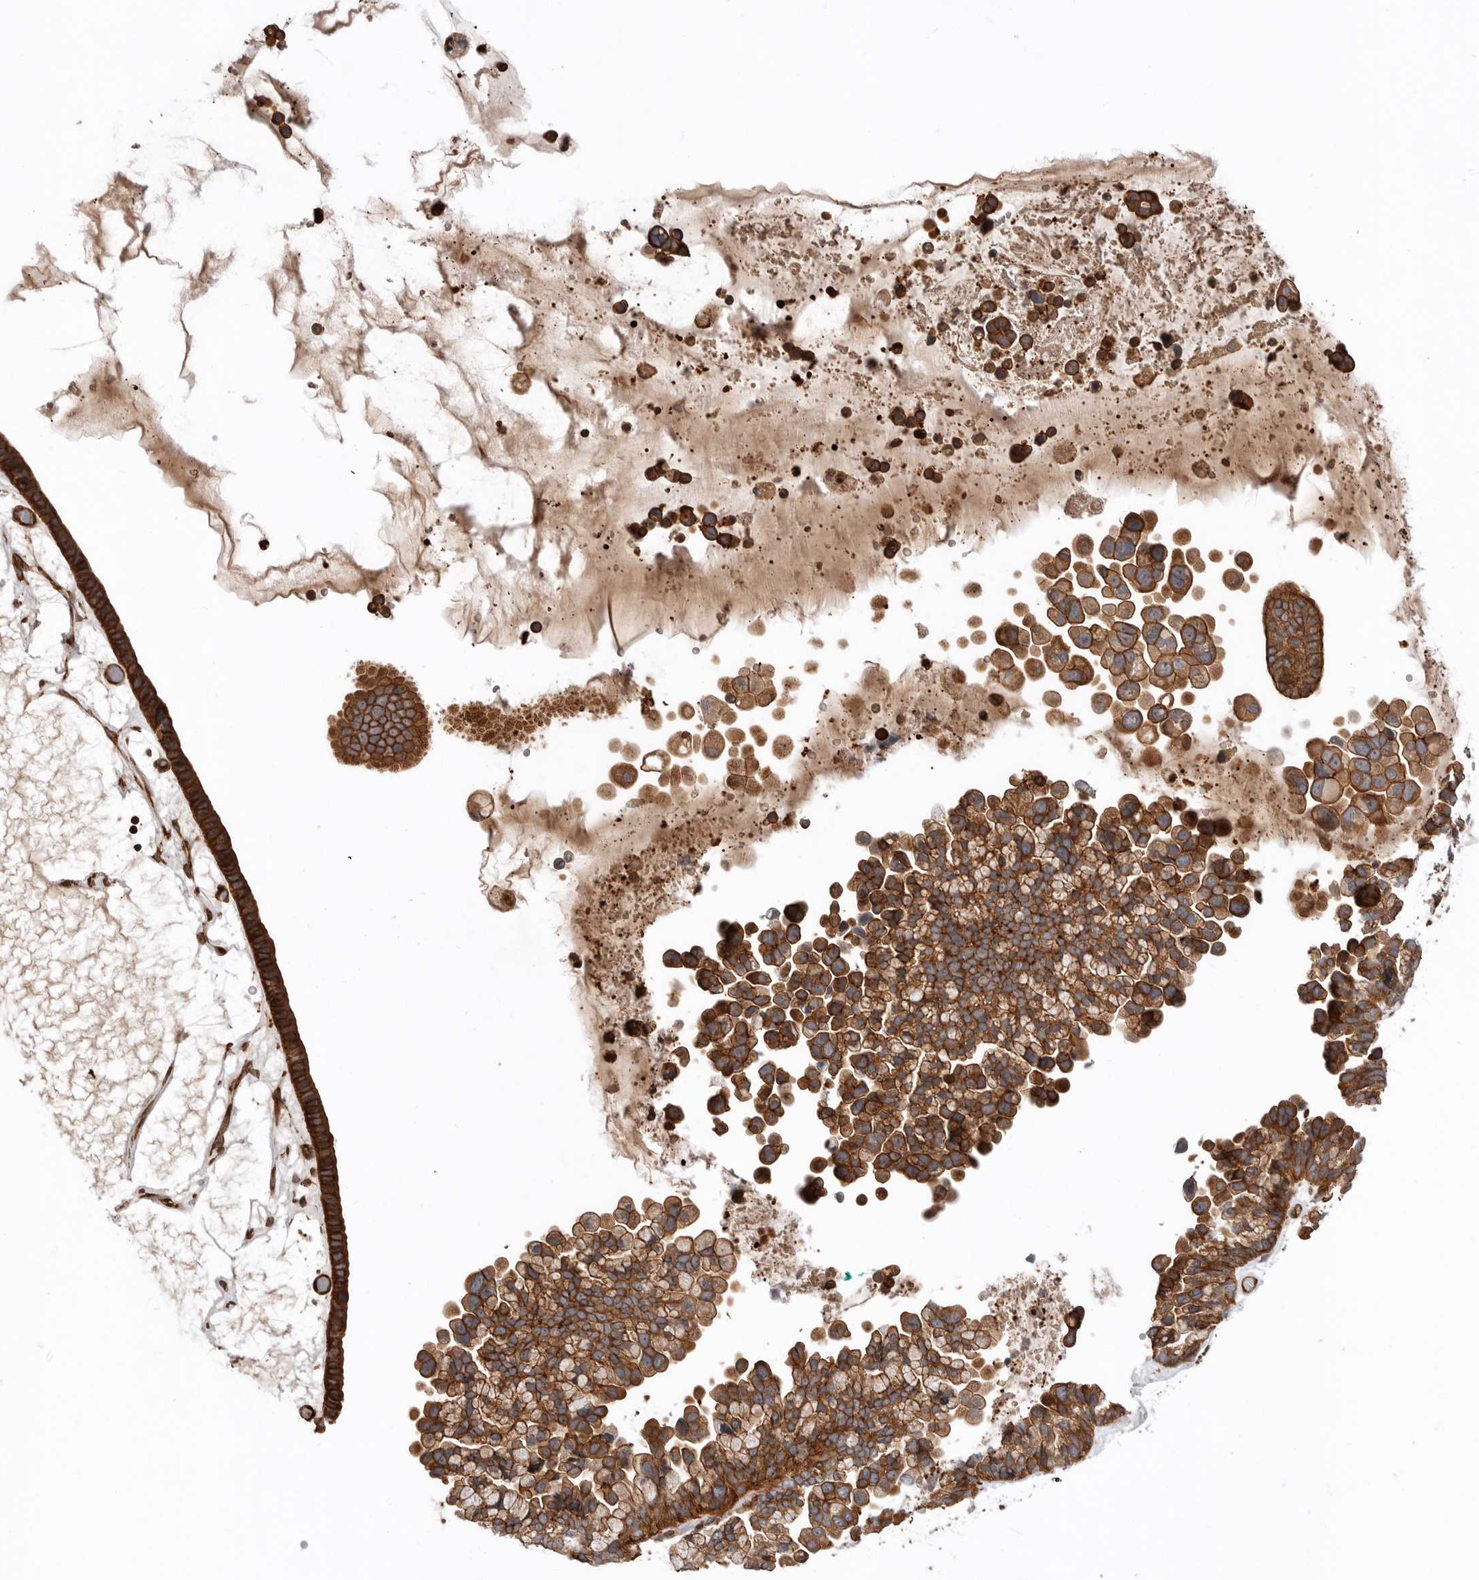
{"staining": {"intensity": "strong", "quantity": ">75%", "location": "cytoplasmic/membranous"}, "tissue": "ovarian cancer", "cell_type": "Tumor cells", "image_type": "cancer", "snomed": [{"axis": "morphology", "description": "Cystadenocarcinoma, serous, NOS"}, {"axis": "topography", "description": "Ovary"}], "caption": "This image demonstrates immunohistochemistry staining of human ovarian cancer, with high strong cytoplasmic/membranous staining in approximately >75% of tumor cells.", "gene": "GPATCH2", "patient": {"sex": "female", "age": 56}}